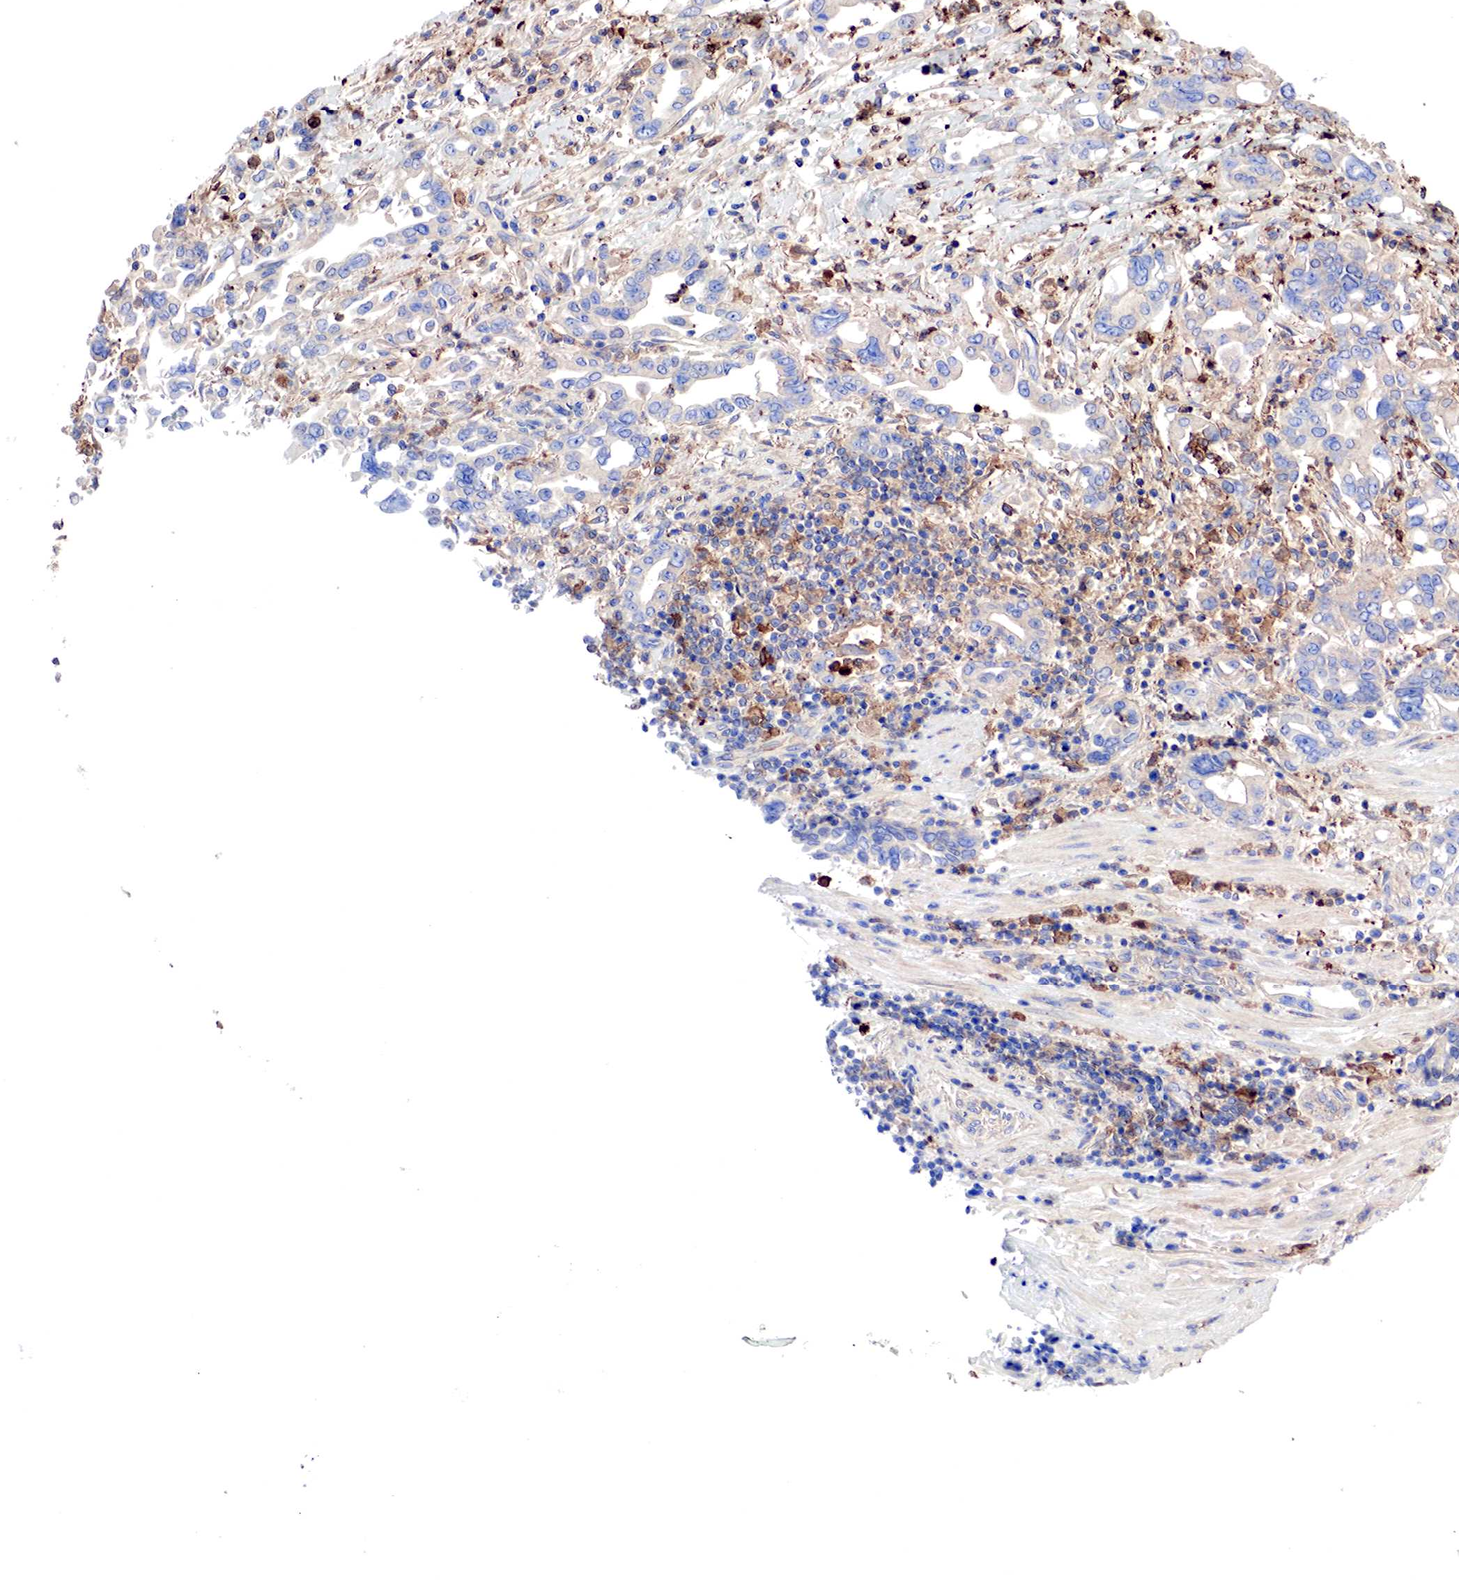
{"staining": {"intensity": "moderate", "quantity": "25%-75%", "location": "cytoplasmic/membranous"}, "tissue": "pancreatic cancer", "cell_type": "Tumor cells", "image_type": "cancer", "snomed": [{"axis": "morphology", "description": "Adenocarcinoma, NOS"}, {"axis": "topography", "description": "Pancreas"}], "caption": "The micrograph exhibits a brown stain indicating the presence of a protein in the cytoplasmic/membranous of tumor cells in pancreatic cancer (adenocarcinoma).", "gene": "G6PD", "patient": {"sex": "female", "age": 57}}